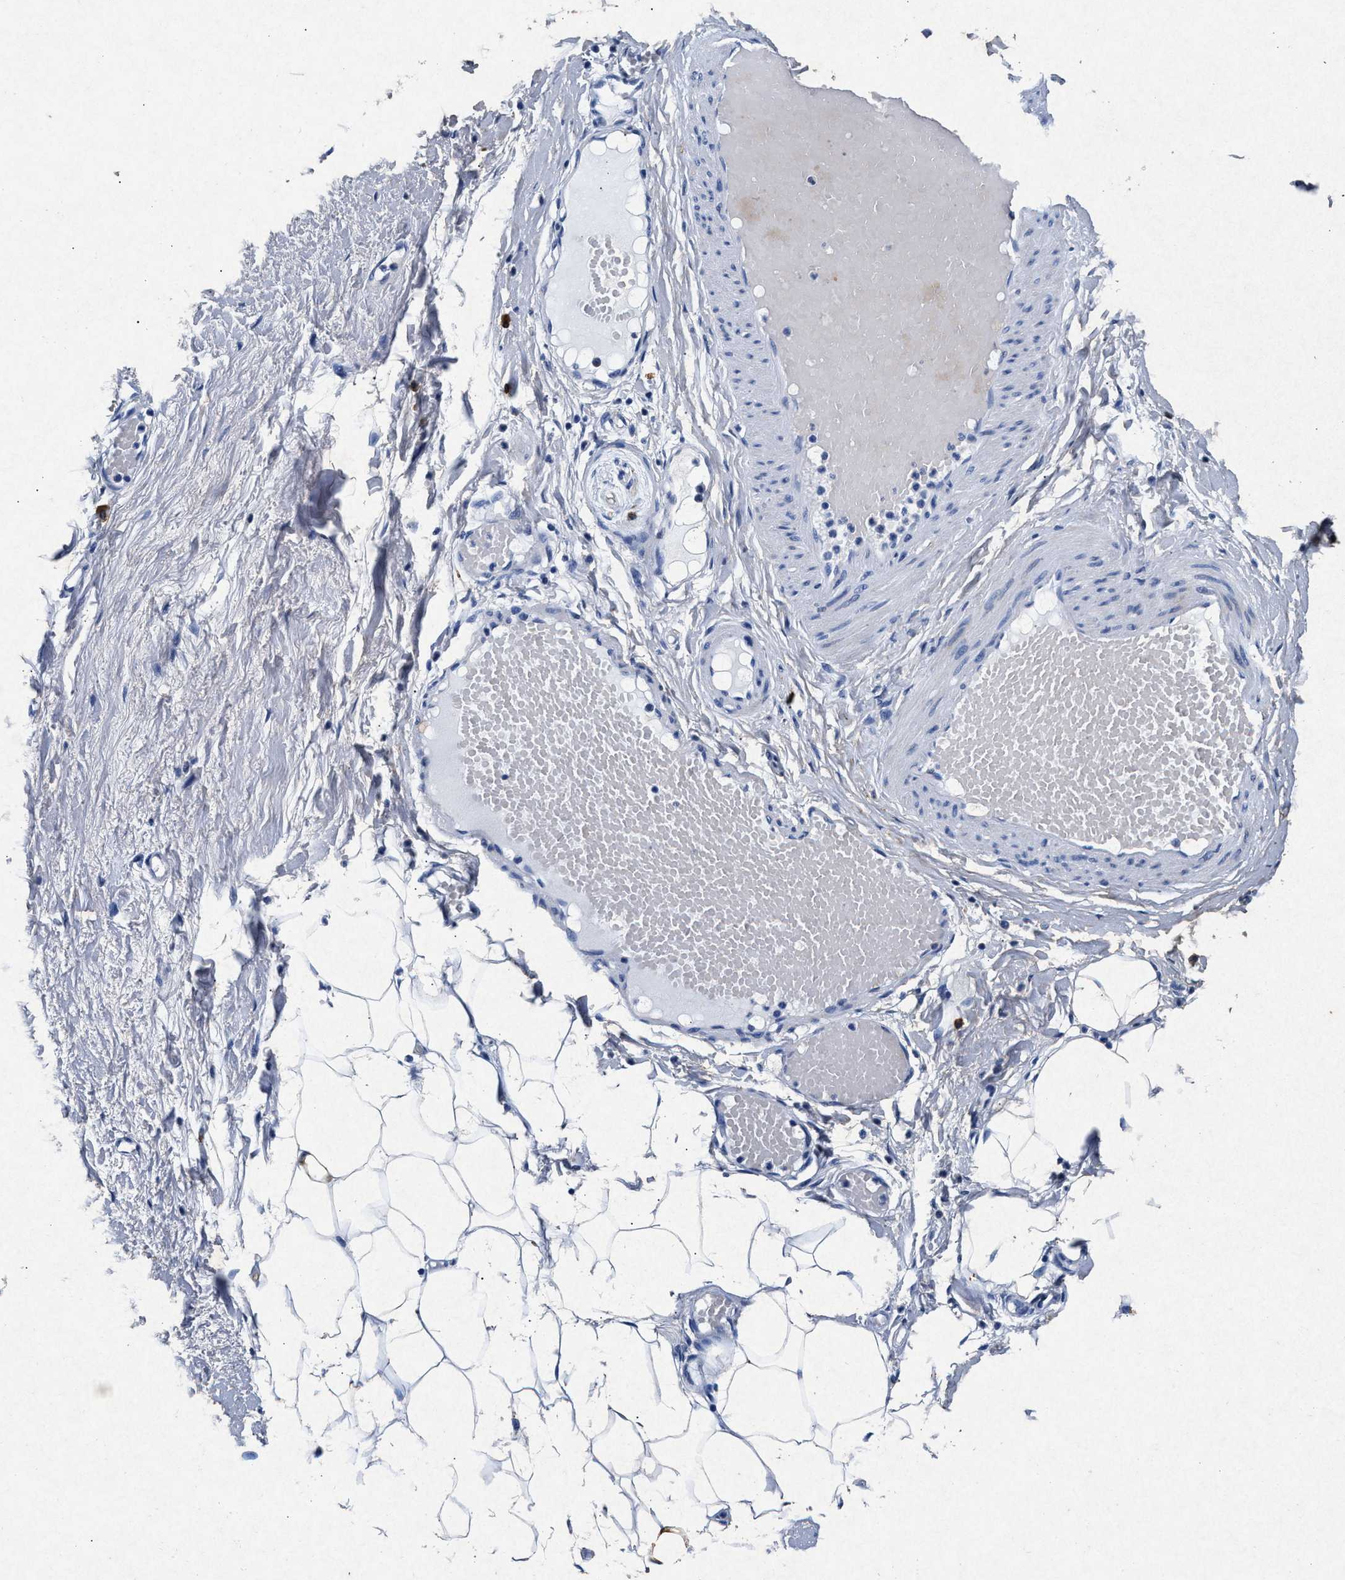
{"staining": {"intensity": "negative", "quantity": "none", "location": "none"}, "tissue": "adipose tissue", "cell_type": "Adipocytes", "image_type": "normal", "snomed": [{"axis": "morphology", "description": "Normal tissue, NOS"}, {"axis": "topography", "description": "Soft tissue"}], "caption": "There is no significant expression in adipocytes of adipose tissue. (DAB IHC visualized using brightfield microscopy, high magnification).", "gene": "MAP6", "patient": {"sex": "male", "age": 72}}